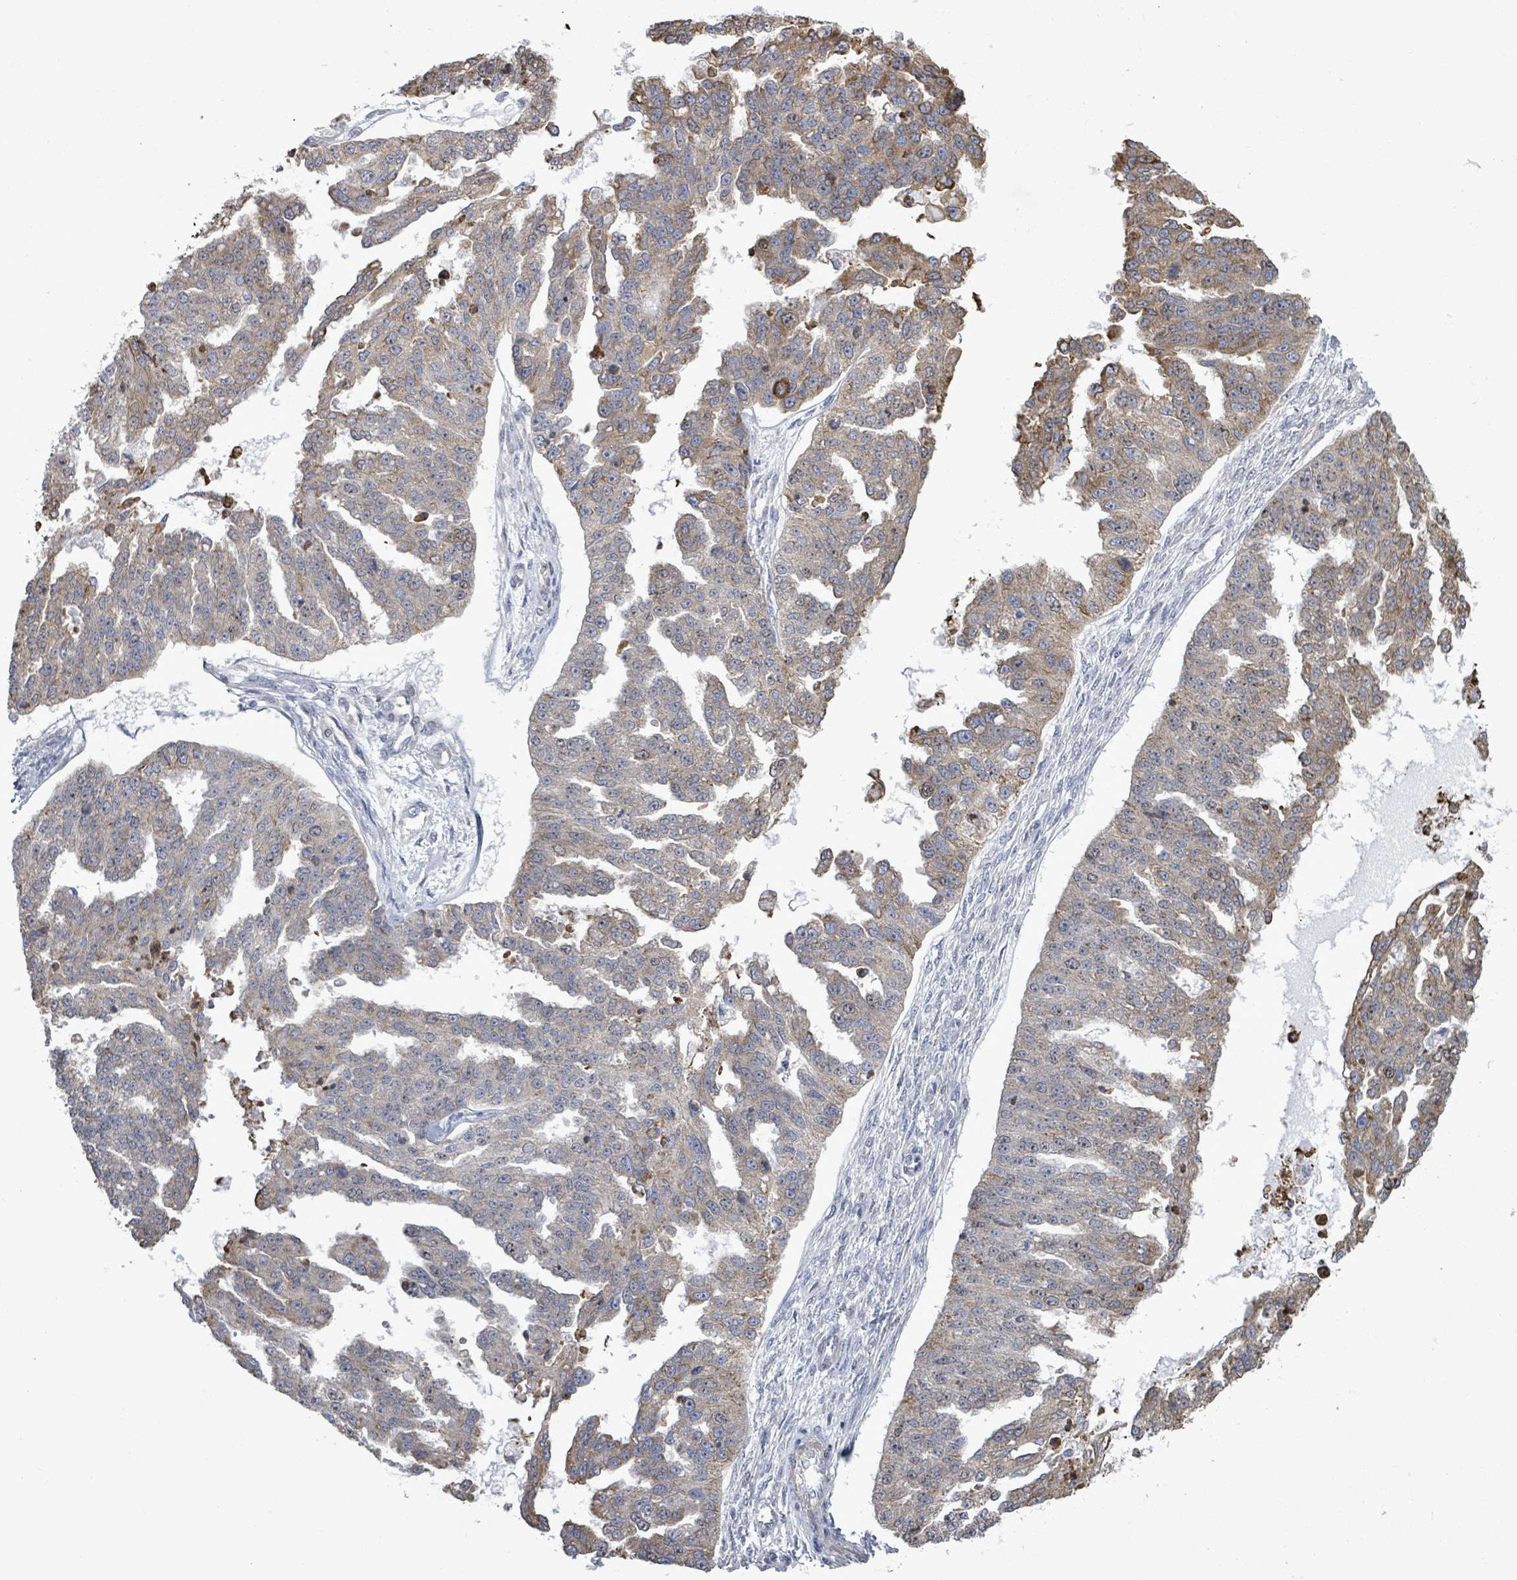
{"staining": {"intensity": "weak", "quantity": "<25%", "location": "cytoplasmic/membranous"}, "tissue": "ovarian cancer", "cell_type": "Tumor cells", "image_type": "cancer", "snomed": [{"axis": "morphology", "description": "Cystadenocarcinoma, serous, NOS"}, {"axis": "topography", "description": "Ovary"}], "caption": "IHC photomicrograph of neoplastic tissue: ovarian cancer stained with DAB (3,3'-diaminobenzidine) shows no significant protein staining in tumor cells.", "gene": "PAPSS1", "patient": {"sex": "female", "age": 58}}